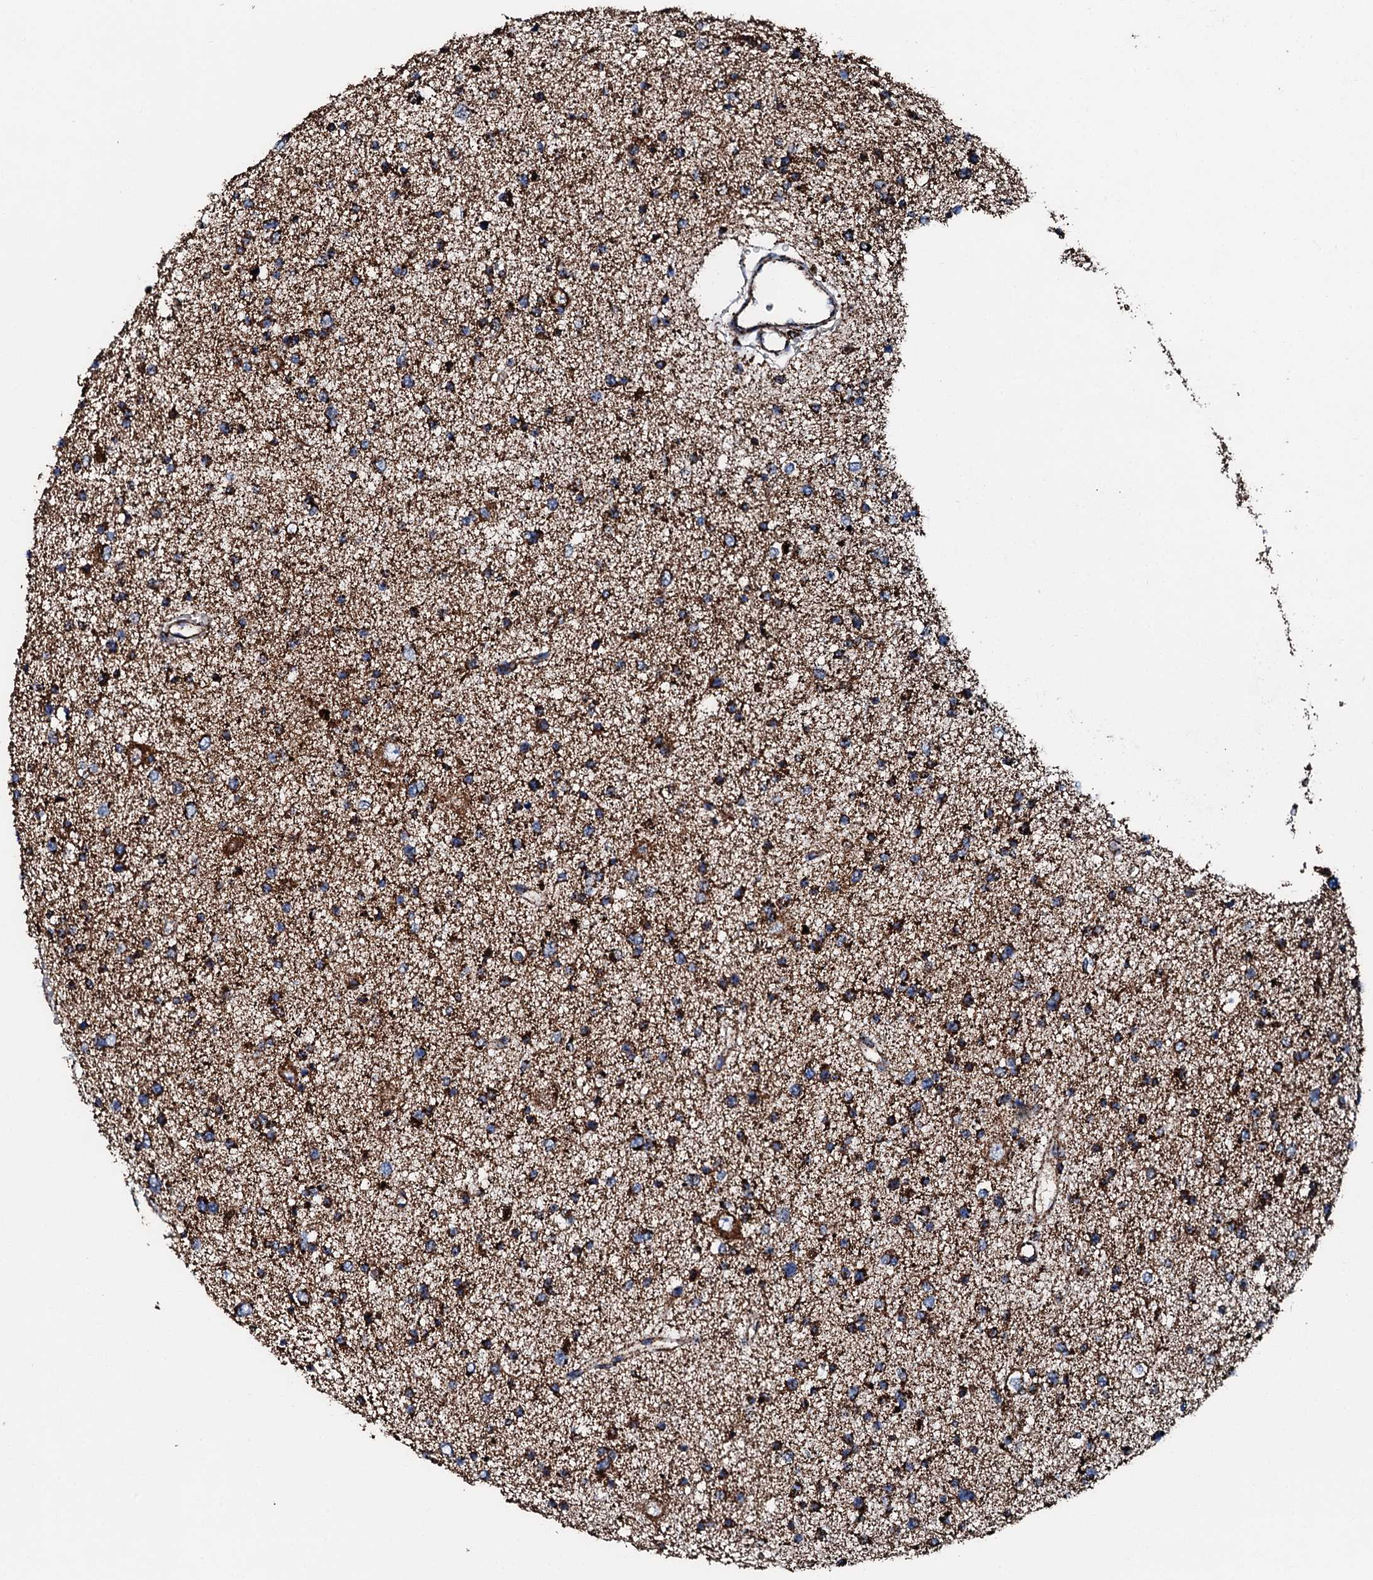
{"staining": {"intensity": "strong", "quantity": ">75%", "location": "cytoplasmic/membranous"}, "tissue": "glioma", "cell_type": "Tumor cells", "image_type": "cancer", "snomed": [{"axis": "morphology", "description": "Glioma, malignant, Low grade"}, {"axis": "topography", "description": "Brain"}], "caption": "A high-resolution micrograph shows IHC staining of low-grade glioma (malignant), which demonstrates strong cytoplasmic/membranous expression in about >75% of tumor cells. The protein of interest is stained brown, and the nuclei are stained in blue (DAB (3,3'-diaminobenzidine) IHC with brightfield microscopy, high magnification).", "gene": "HADH", "patient": {"sex": "female", "age": 37}}